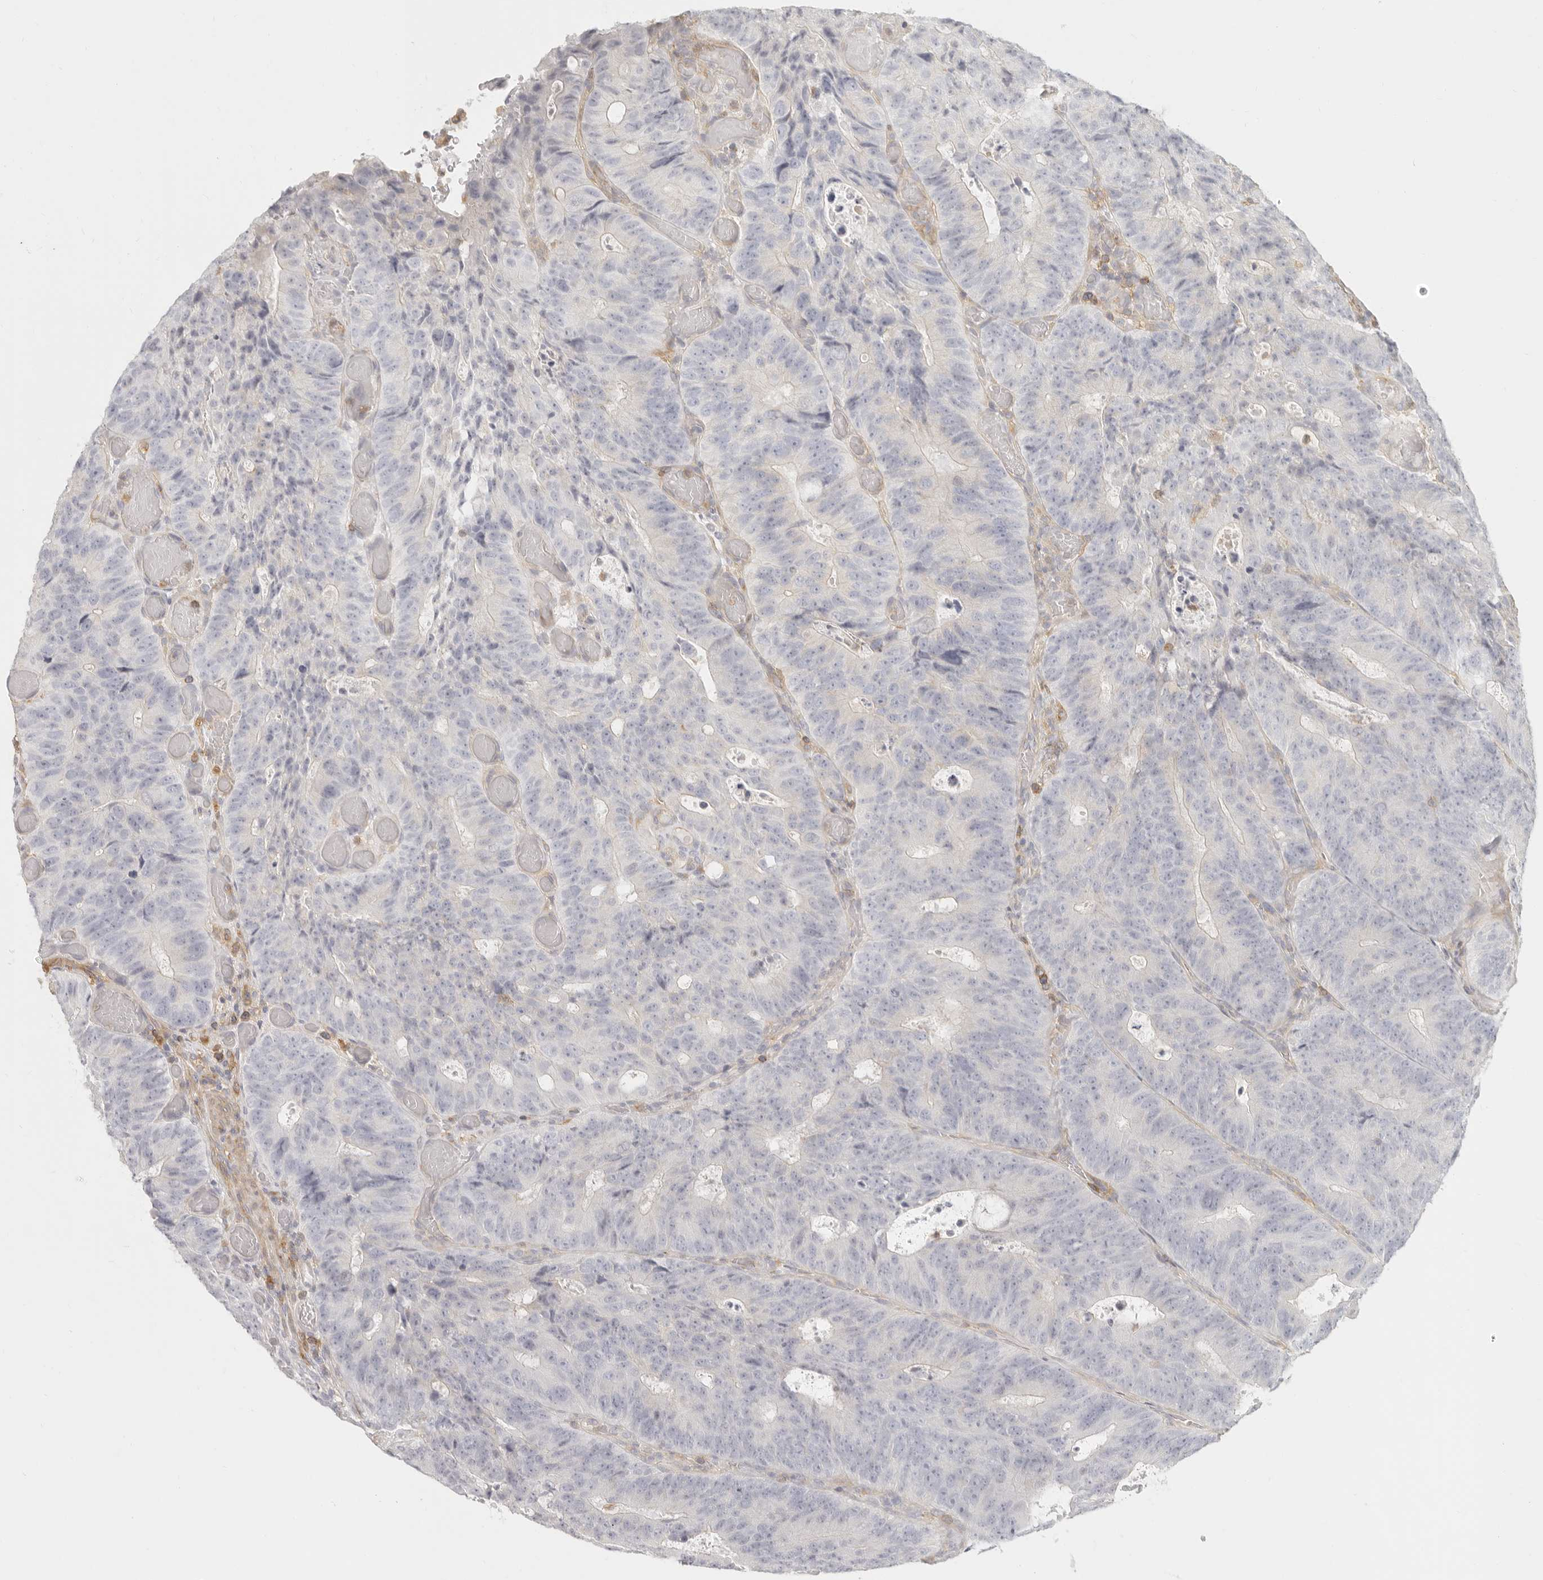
{"staining": {"intensity": "negative", "quantity": "none", "location": "none"}, "tissue": "colorectal cancer", "cell_type": "Tumor cells", "image_type": "cancer", "snomed": [{"axis": "morphology", "description": "Adenocarcinoma, NOS"}, {"axis": "topography", "description": "Colon"}], "caption": "High power microscopy histopathology image of an IHC image of colorectal cancer, revealing no significant positivity in tumor cells.", "gene": "NIBAN1", "patient": {"sex": "male", "age": 87}}